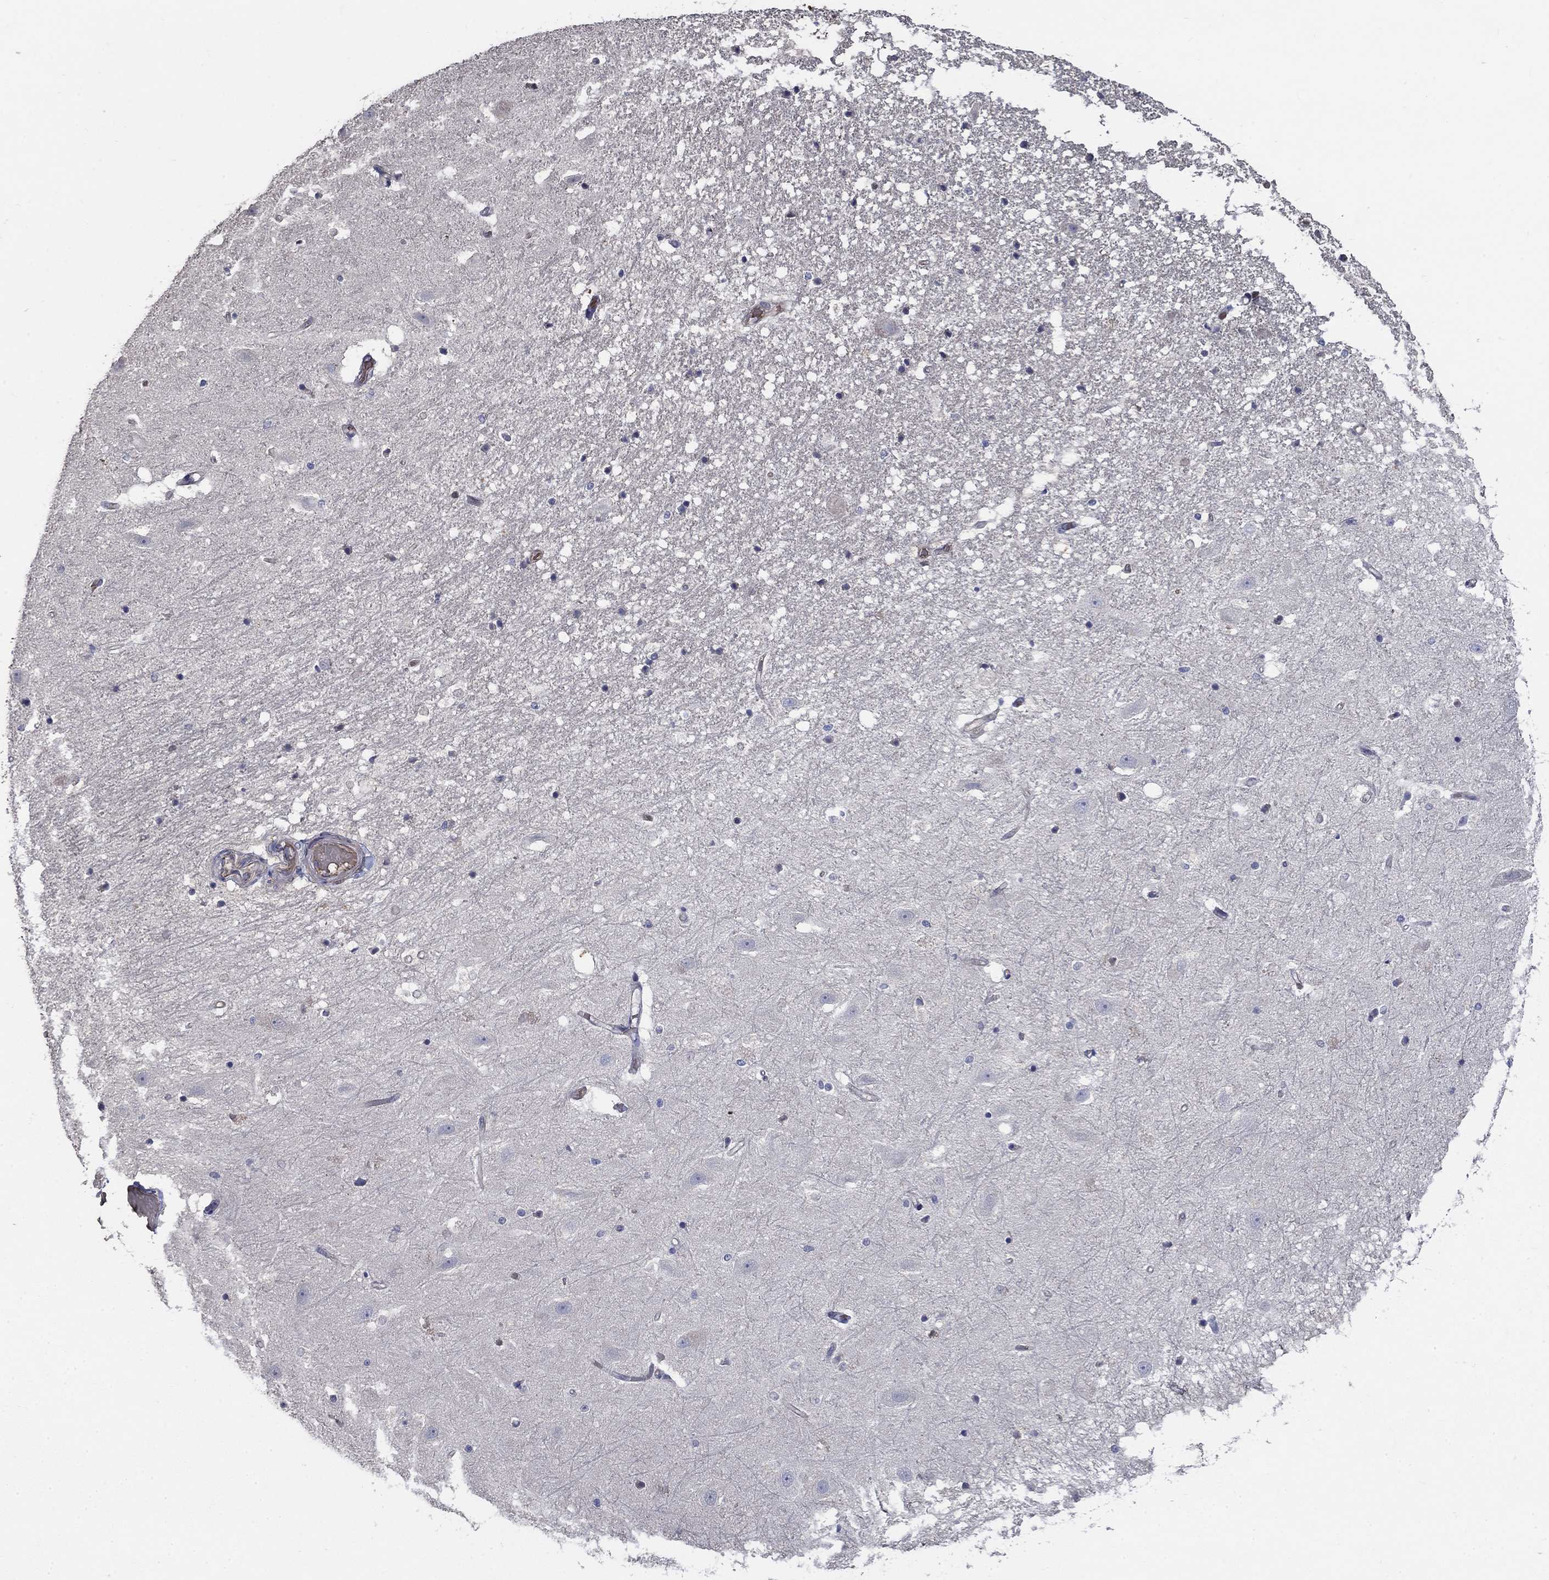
{"staining": {"intensity": "negative", "quantity": "none", "location": "none"}, "tissue": "hippocampus", "cell_type": "Glial cells", "image_type": "normal", "snomed": [{"axis": "morphology", "description": "Normal tissue, NOS"}, {"axis": "topography", "description": "Hippocampus"}], "caption": "High power microscopy micrograph of an IHC histopathology image of benign hippocampus, revealing no significant staining in glial cells. Nuclei are stained in blue.", "gene": "FLNC", "patient": {"sex": "male", "age": 49}}